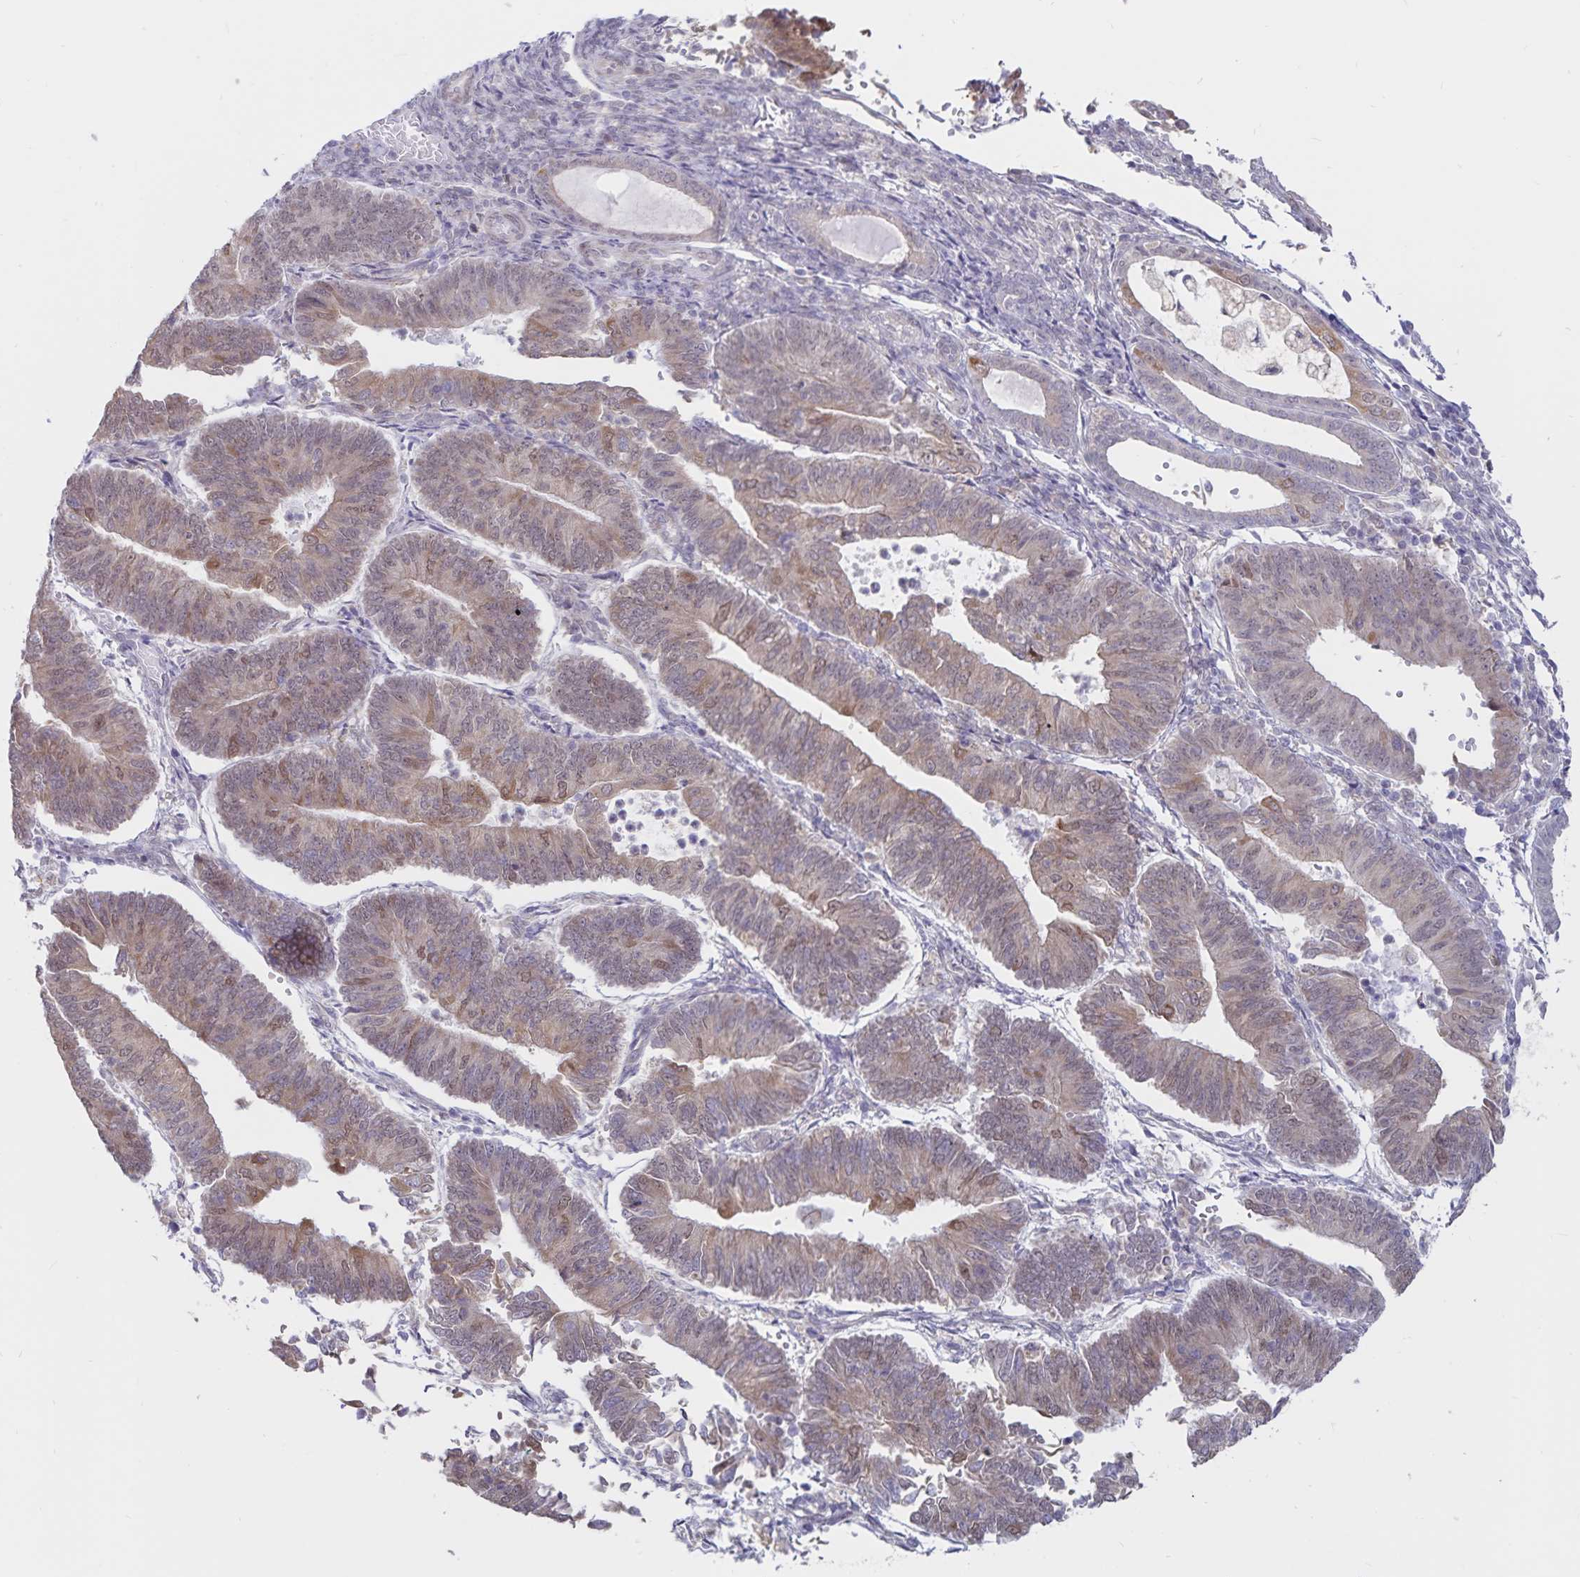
{"staining": {"intensity": "moderate", "quantity": ">75%", "location": "cytoplasmic/membranous"}, "tissue": "endometrial cancer", "cell_type": "Tumor cells", "image_type": "cancer", "snomed": [{"axis": "morphology", "description": "Adenocarcinoma, NOS"}, {"axis": "topography", "description": "Endometrium"}], "caption": "A medium amount of moderate cytoplasmic/membranous staining is appreciated in approximately >75% of tumor cells in adenocarcinoma (endometrial) tissue.", "gene": "ATP2A2", "patient": {"sex": "female", "age": 65}}